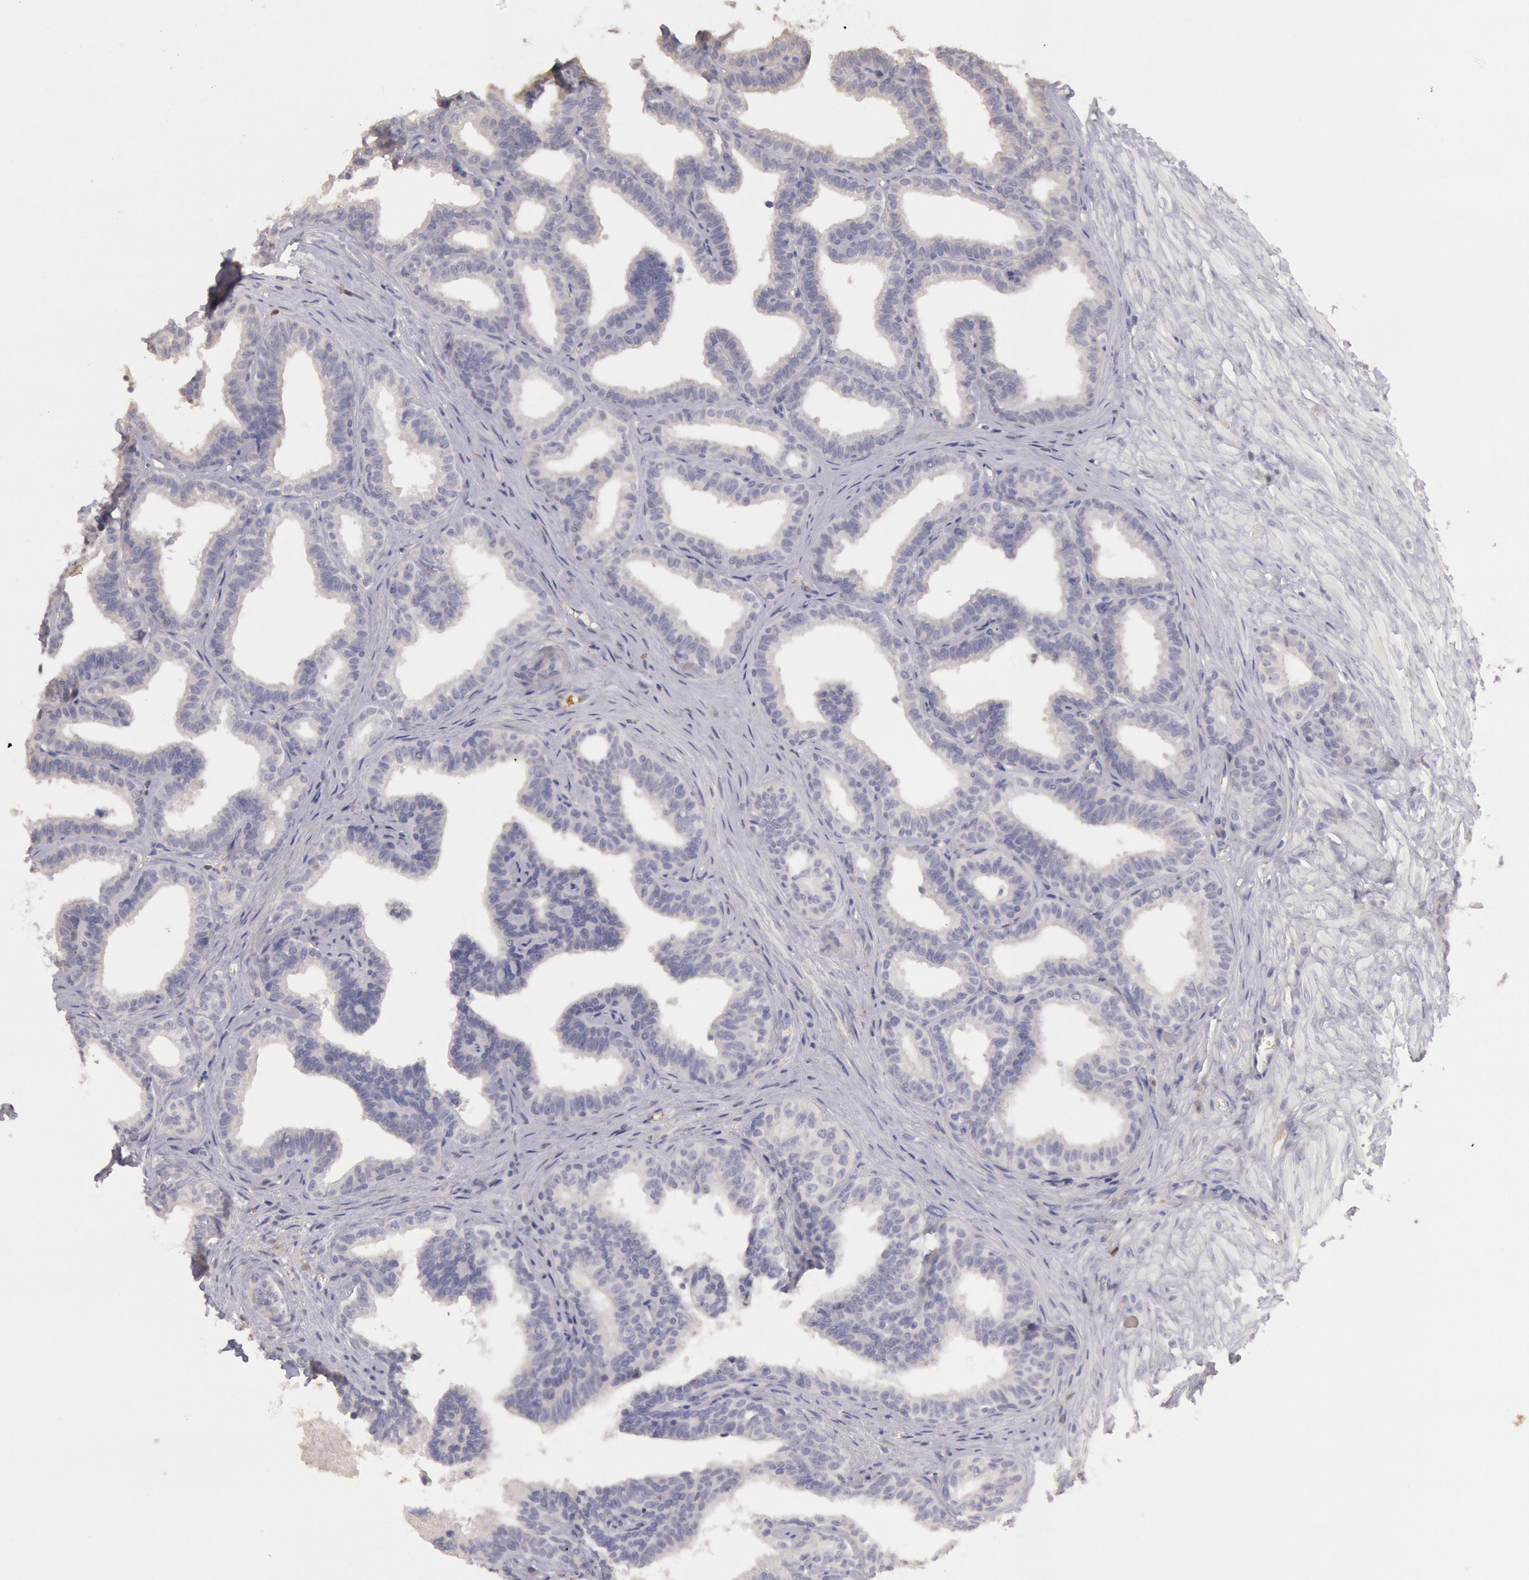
{"staining": {"intensity": "negative", "quantity": "none", "location": "none"}, "tissue": "seminal vesicle", "cell_type": "Glandular cells", "image_type": "normal", "snomed": [{"axis": "morphology", "description": "Normal tissue, NOS"}, {"axis": "topography", "description": "Seminal veicle"}], "caption": "Immunohistochemistry of benign seminal vesicle reveals no positivity in glandular cells. (DAB (3,3'-diaminobenzidine) immunohistochemistry (IHC), high magnification).", "gene": "C1R", "patient": {"sex": "male", "age": 26}}